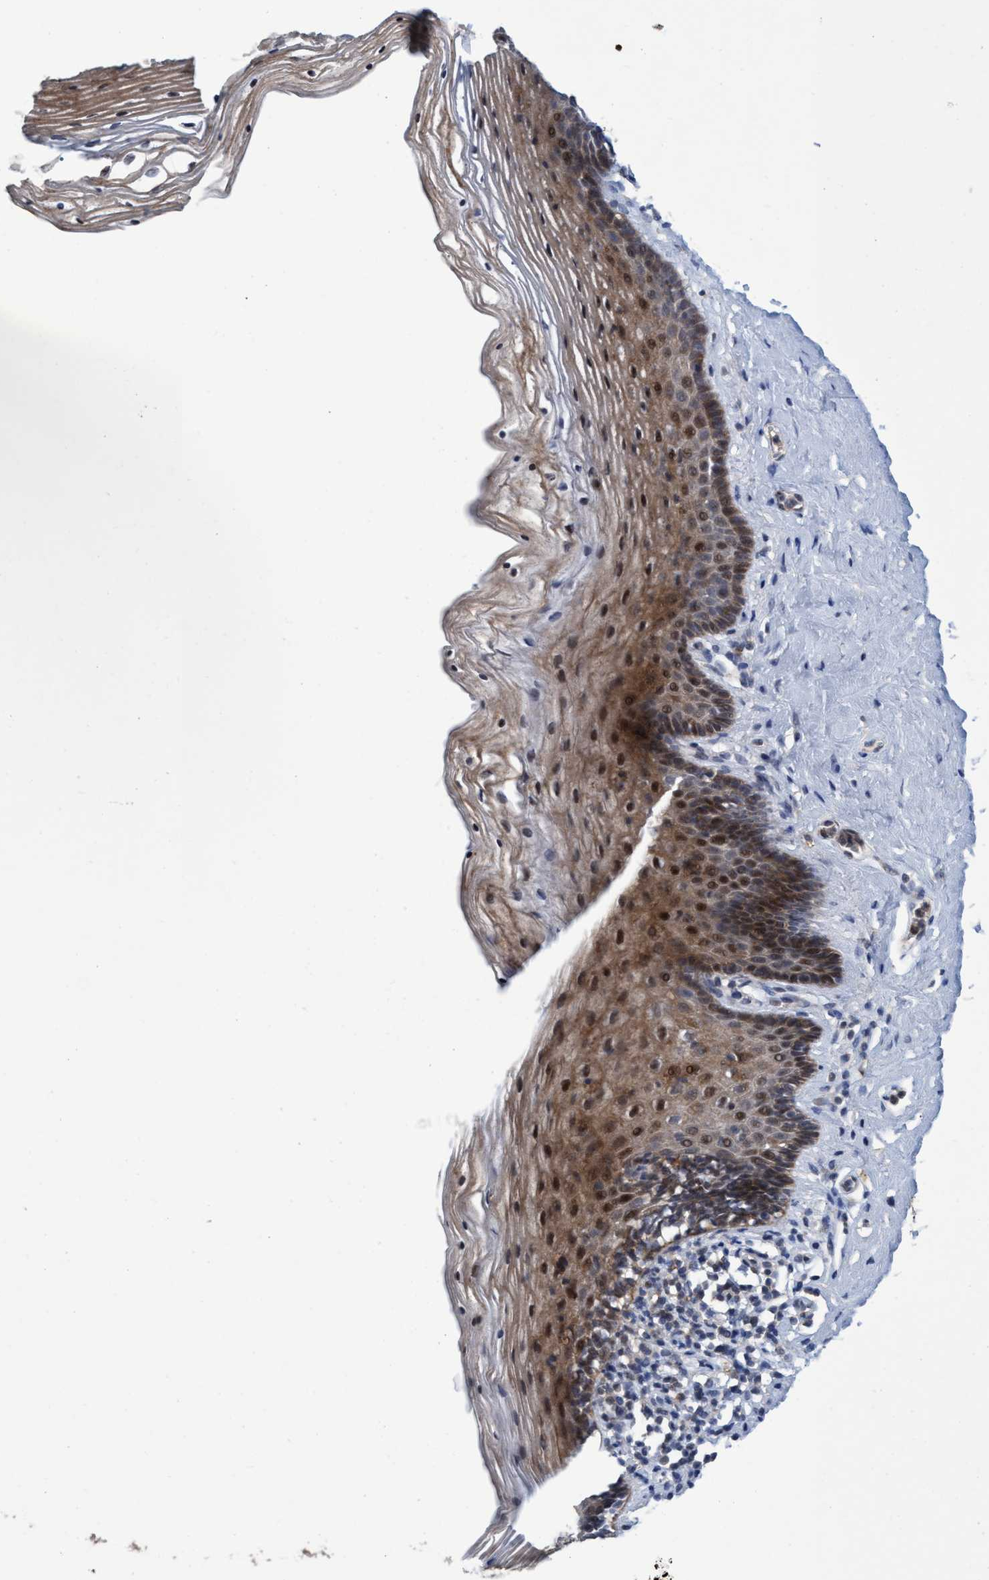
{"staining": {"intensity": "moderate", "quantity": "25%-75%", "location": "cytoplasmic/membranous,nuclear"}, "tissue": "vagina", "cell_type": "Squamous epithelial cells", "image_type": "normal", "snomed": [{"axis": "morphology", "description": "Normal tissue, NOS"}, {"axis": "topography", "description": "Vagina"}], "caption": "Immunohistochemical staining of normal vagina reveals moderate cytoplasmic/membranous,nuclear protein staining in approximately 25%-75% of squamous epithelial cells. Nuclei are stained in blue.", "gene": "ZNF677", "patient": {"sex": "female", "age": 32}}